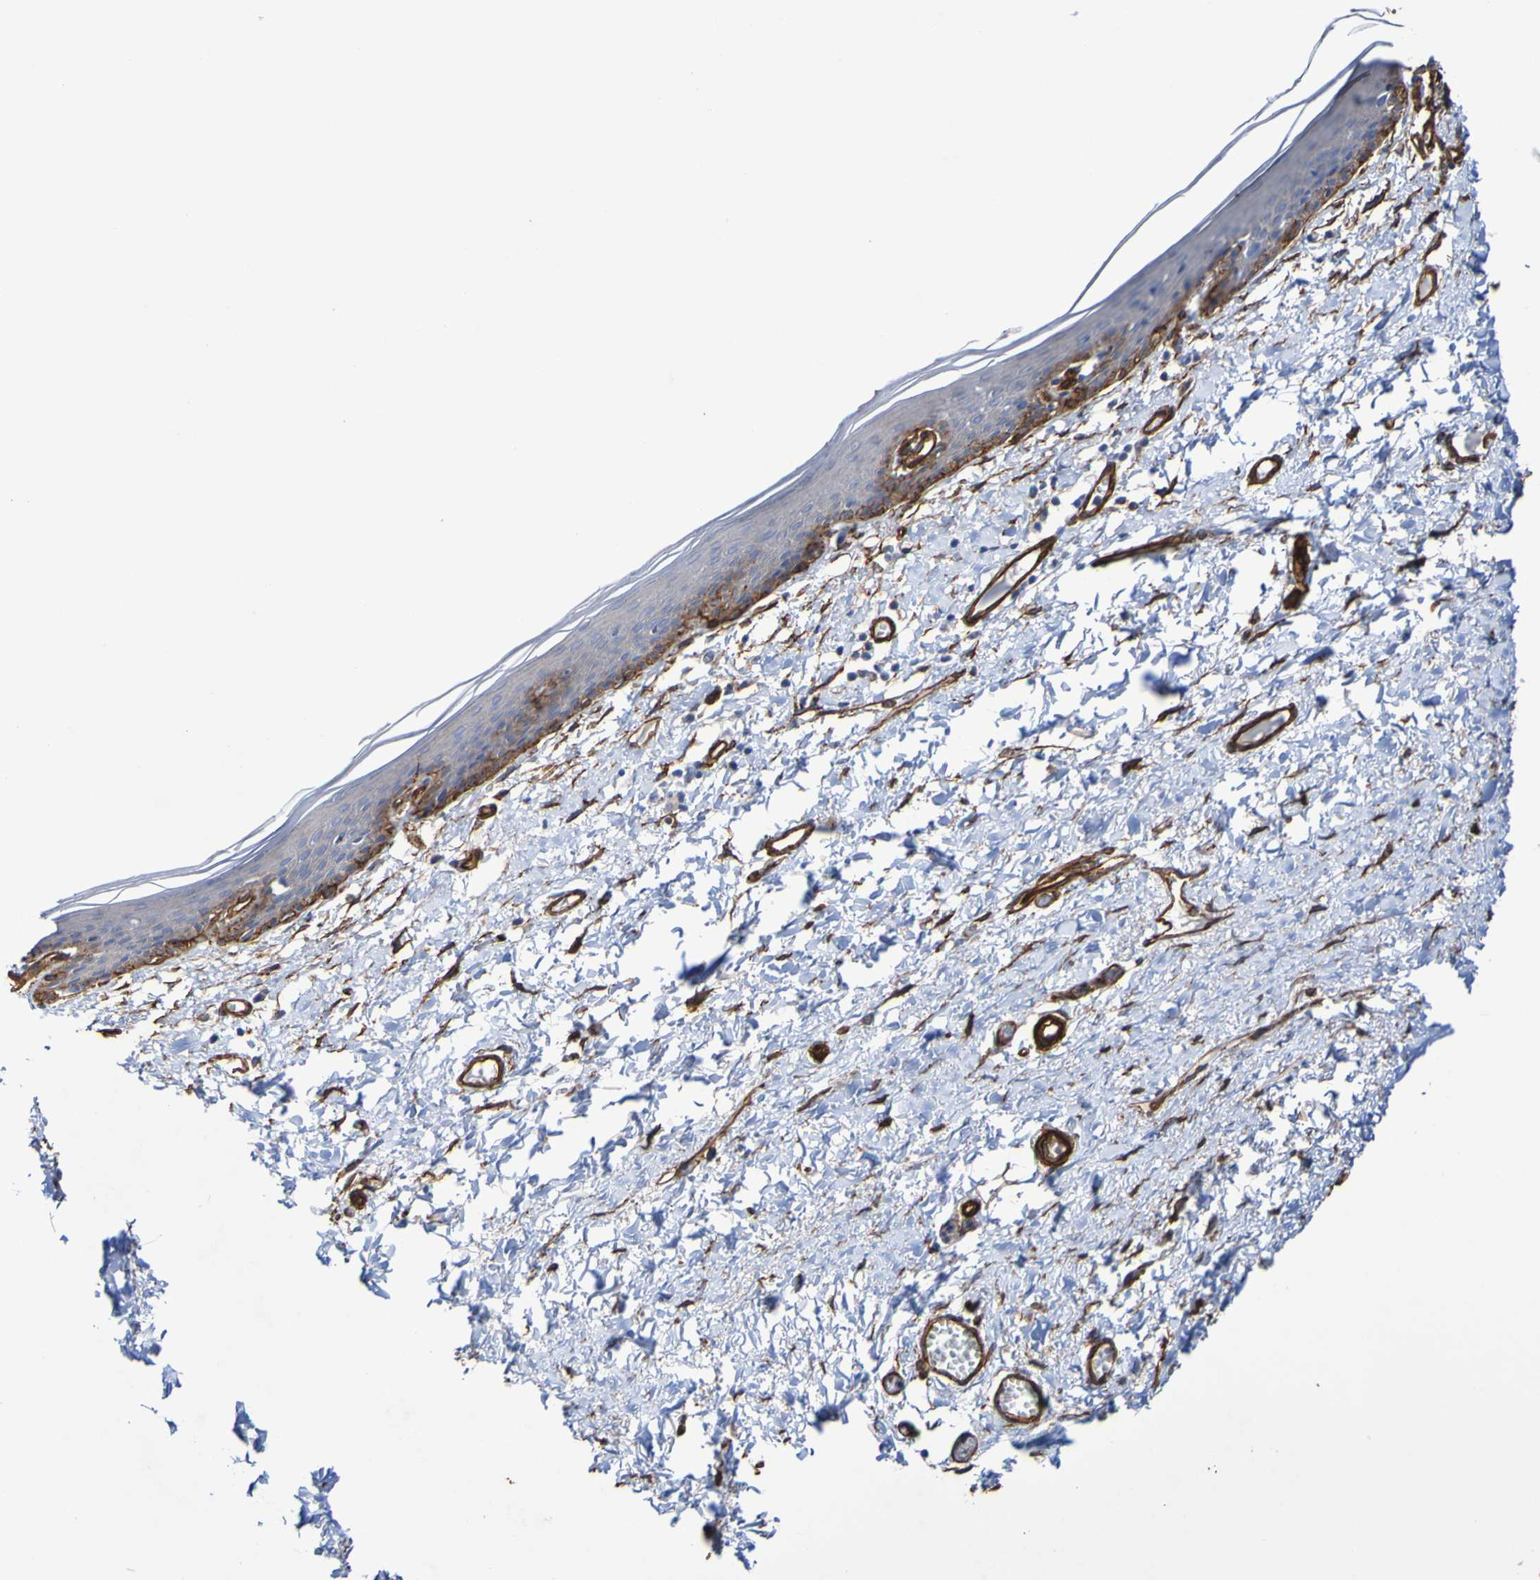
{"staining": {"intensity": "strong", "quantity": "<25%", "location": "cytoplasmic/membranous"}, "tissue": "skin", "cell_type": "Epidermal cells", "image_type": "normal", "snomed": [{"axis": "morphology", "description": "Normal tissue, NOS"}, {"axis": "topography", "description": "Vulva"}], "caption": "Protein analysis of unremarkable skin exhibits strong cytoplasmic/membranous positivity in approximately <25% of epidermal cells.", "gene": "ELMOD3", "patient": {"sex": "female", "age": 54}}